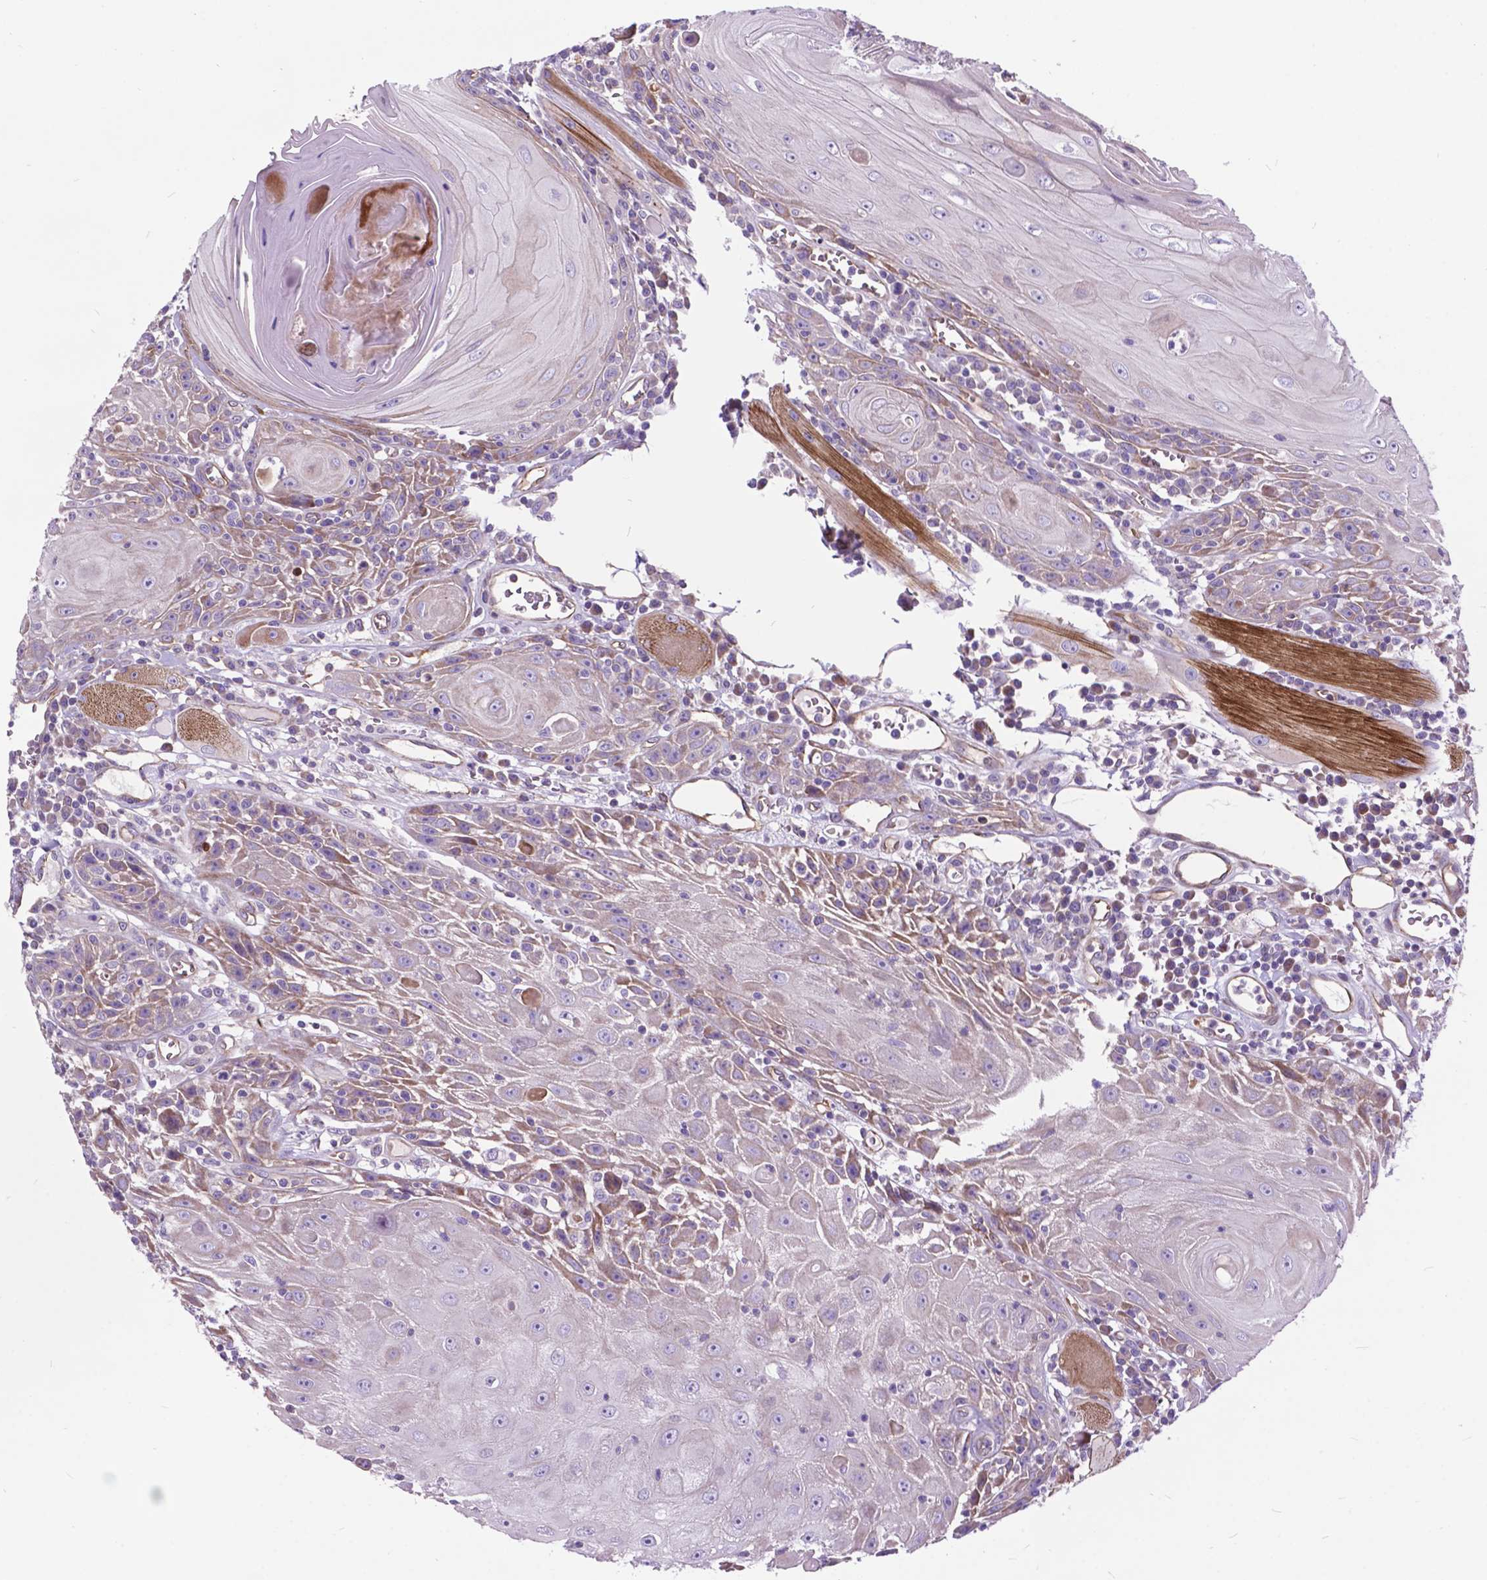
{"staining": {"intensity": "weak", "quantity": "25%-75%", "location": "cytoplasmic/membranous"}, "tissue": "head and neck cancer", "cell_type": "Tumor cells", "image_type": "cancer", "snomed": [{"axis": "morphology", "description": "Normal tissue, NOS"}, {"axis": "morphology", "description": "Squamous cell carcinoma, NOS"}, {"axis": "topography", "description": "Oral tissue"}, {"axis": "topography", "description": "Head-Neck"}], "caption": "The micrograph demonstrates staining of head and neck squamous cell carcinoma, revealing weak cytoplasmic/membranous protein expression (brown color) within tumor cells.", "gene": "FLT4", "patient": {"sex": "male", "age": 52}}